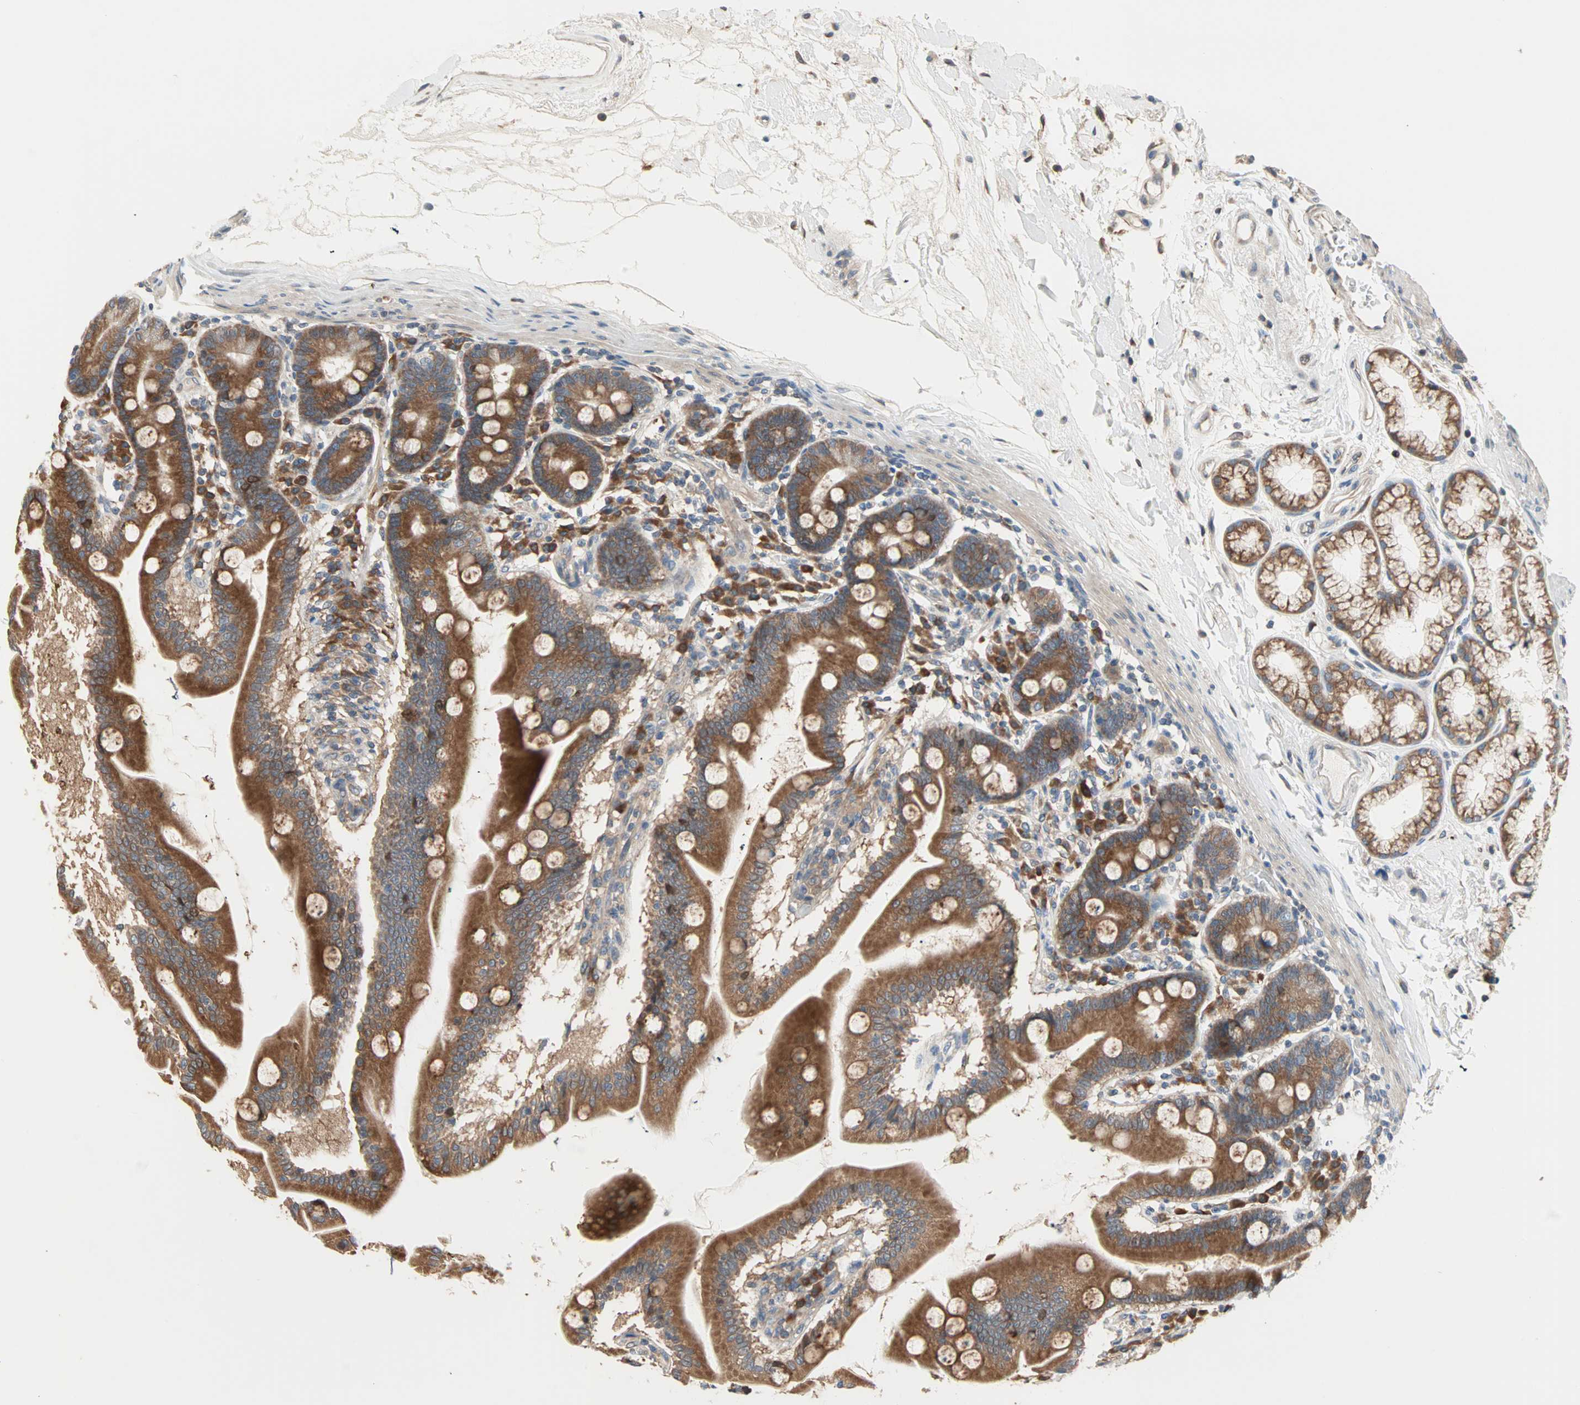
{"staining": {"intensity": "strong", "quantity": ">75%", "location": "cytoplasmic/membranous"}, "tissue": "duodenum", "cell_type": "Glandular cells", "image_type": "normal", "snomed": [{"axis": "morphology", "description": "Normal tissue, NOS"}, {"axis": "topography", "description": "Duodenum"}], "caption": "An immunohistochemistry micrograph of normal tissue is shown. Protein staining in brown labels strong cytoplasmic/membranous positivity in duodenum within glandular cells. The protein is stained brown, and the nuclei are stained in blue (DAB IHC with brightfield microscopy, high magnification).", "gene": "SAR1A", "patient": {"sex": "female", "age": 64}}